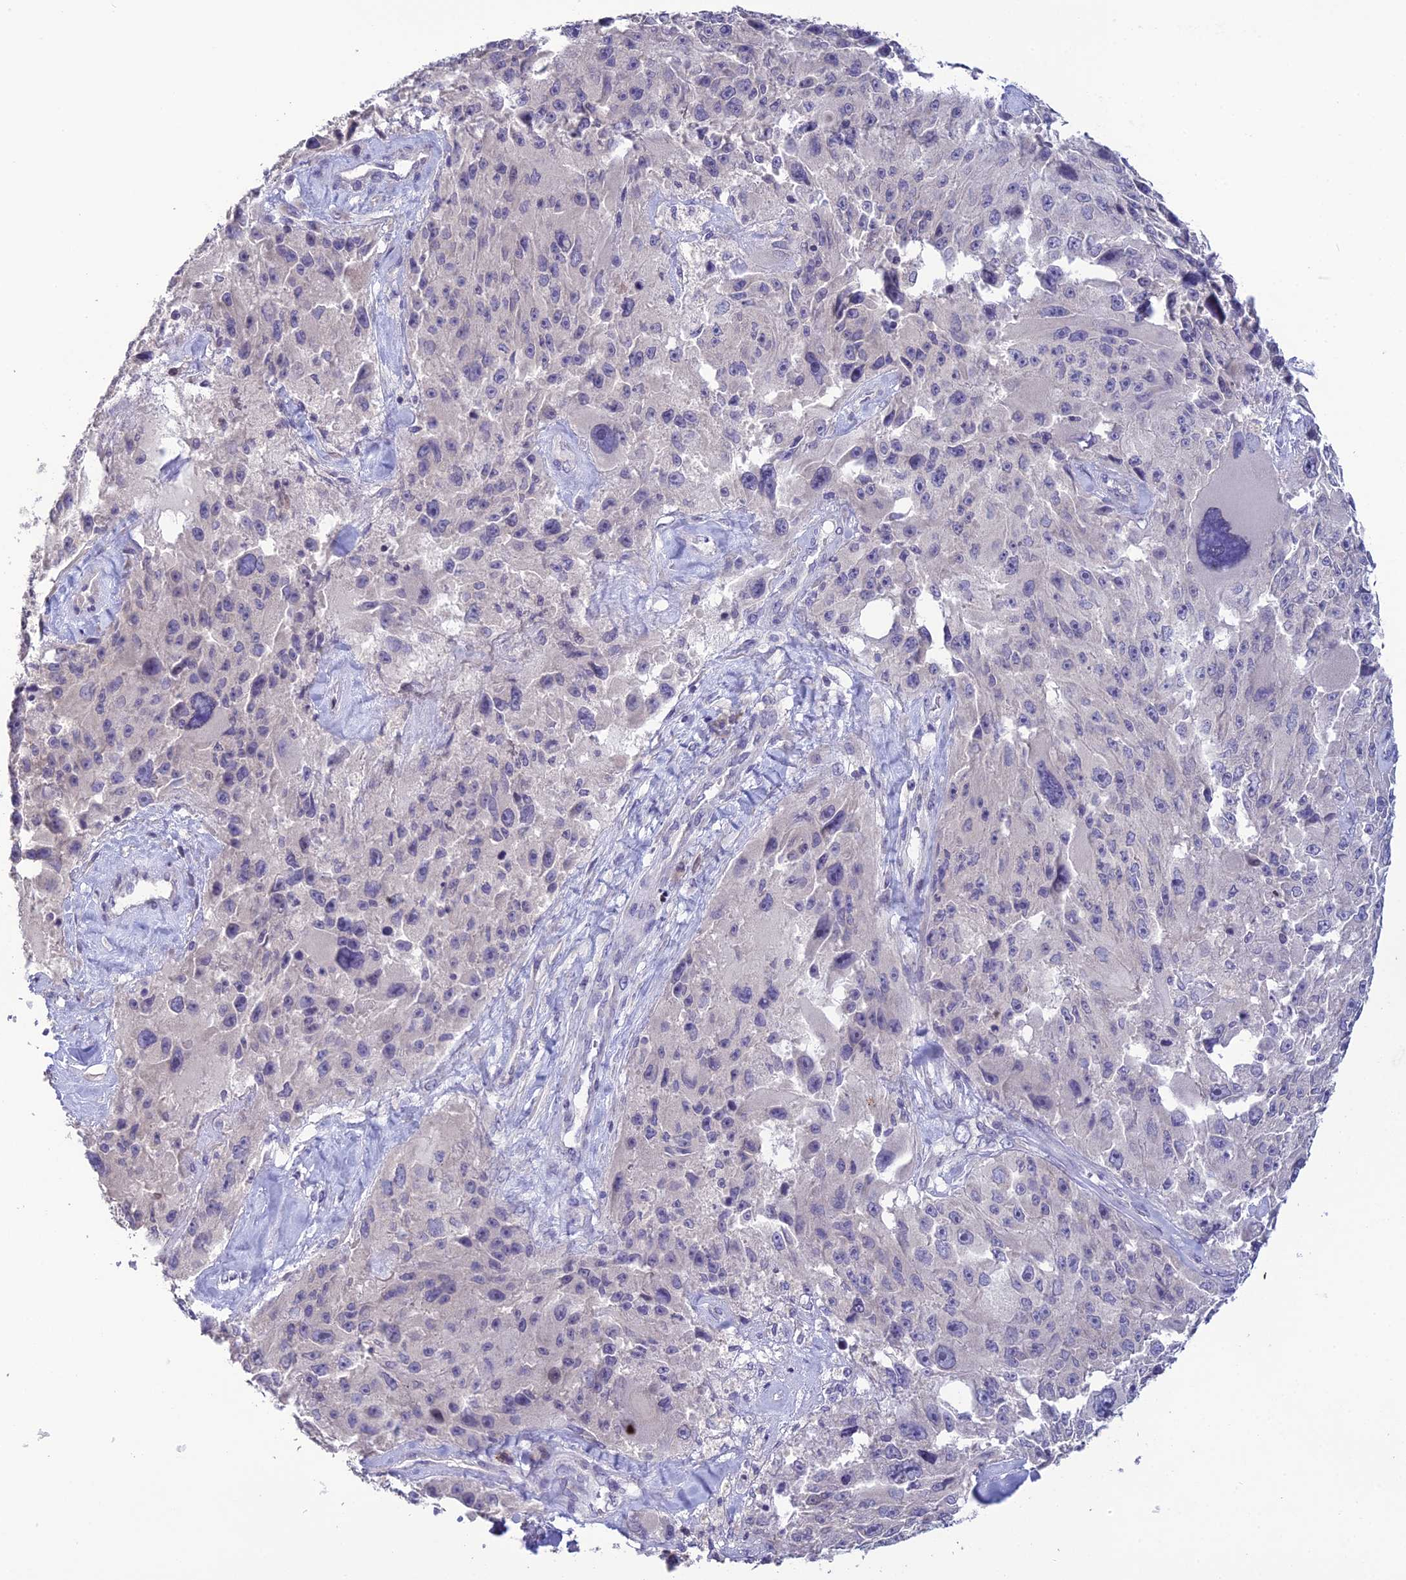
{"staining": {"intensity": "negative", "quantity": "none", "location": "none"}, "tissue": "melanoma", "cell_type": "Tumor cells", "image_type": "cancer", "snomed": [{"axis": "morphology", "description": "Malignant melanoma, Metastatic site"}, {"axis": "topography", "description": "Lymph node"}], "caption": "Immunohistochemistry photomicrograph of neoplastic tissue: human melanoma stained with DAB (3,3'-diaminobenzidine) displays no significant protein expression in tumor cells.", "gene": "TMEM134", "patient": {"sex": "male", "age": 62}}